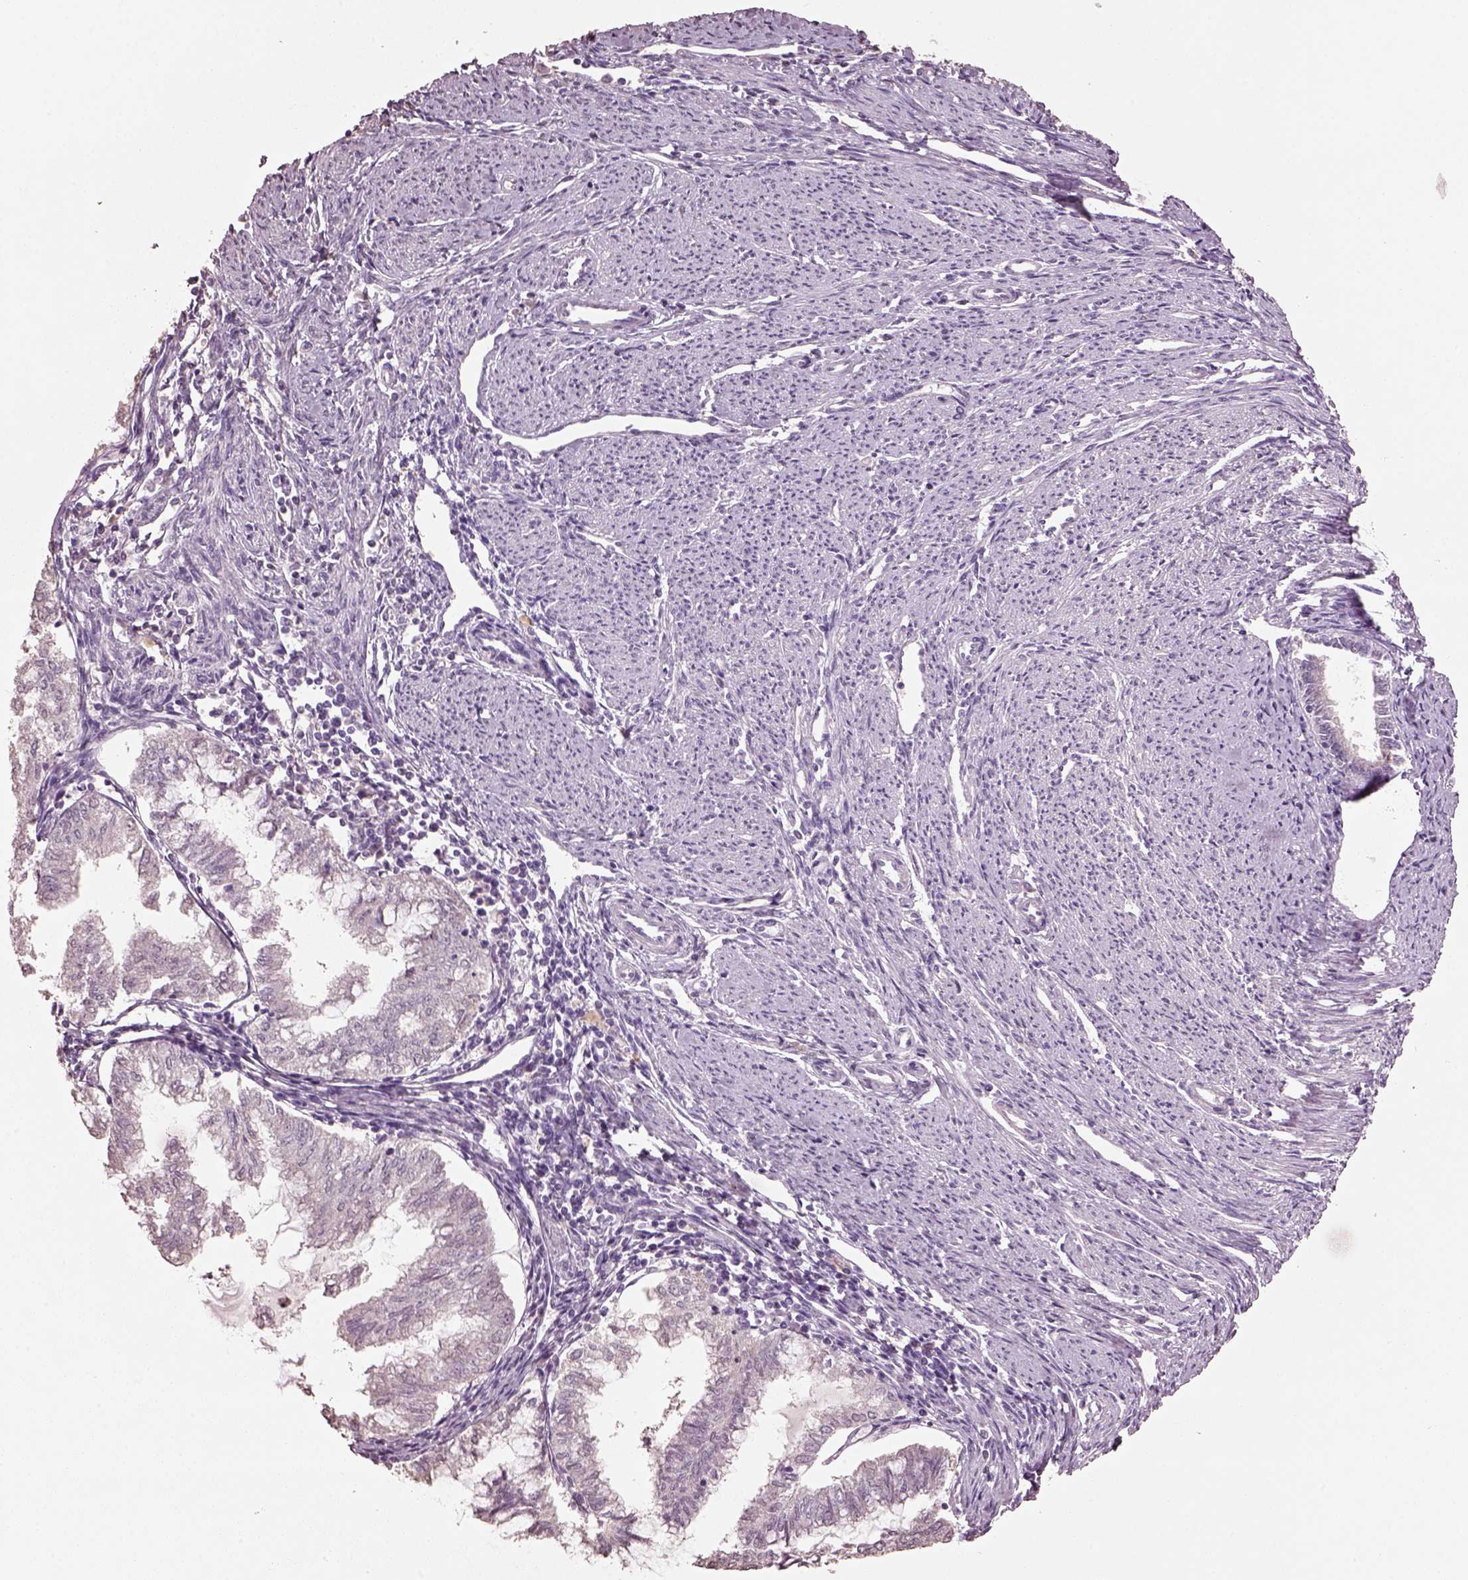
{"staining": {"intensity": "negative", "quantity": "none", "location": "none"}, "tissue": "endometrial cancer", "cell_type": "Tumor cells", "image_type": "cancer", "snomed": [{"axis": "morphology", "description": "Adenocarcinoma, NOS"}, {"axis": "topography", "description": "Endometrium"}], "caption": "IHC micrograph of neoplastic tissue: endometrial adenocarcinoma stained with DAB shows no significant protein expression in tumor cells.", "gene": "KCNIP3", "patient": {"sex": "female", "age": 79}}